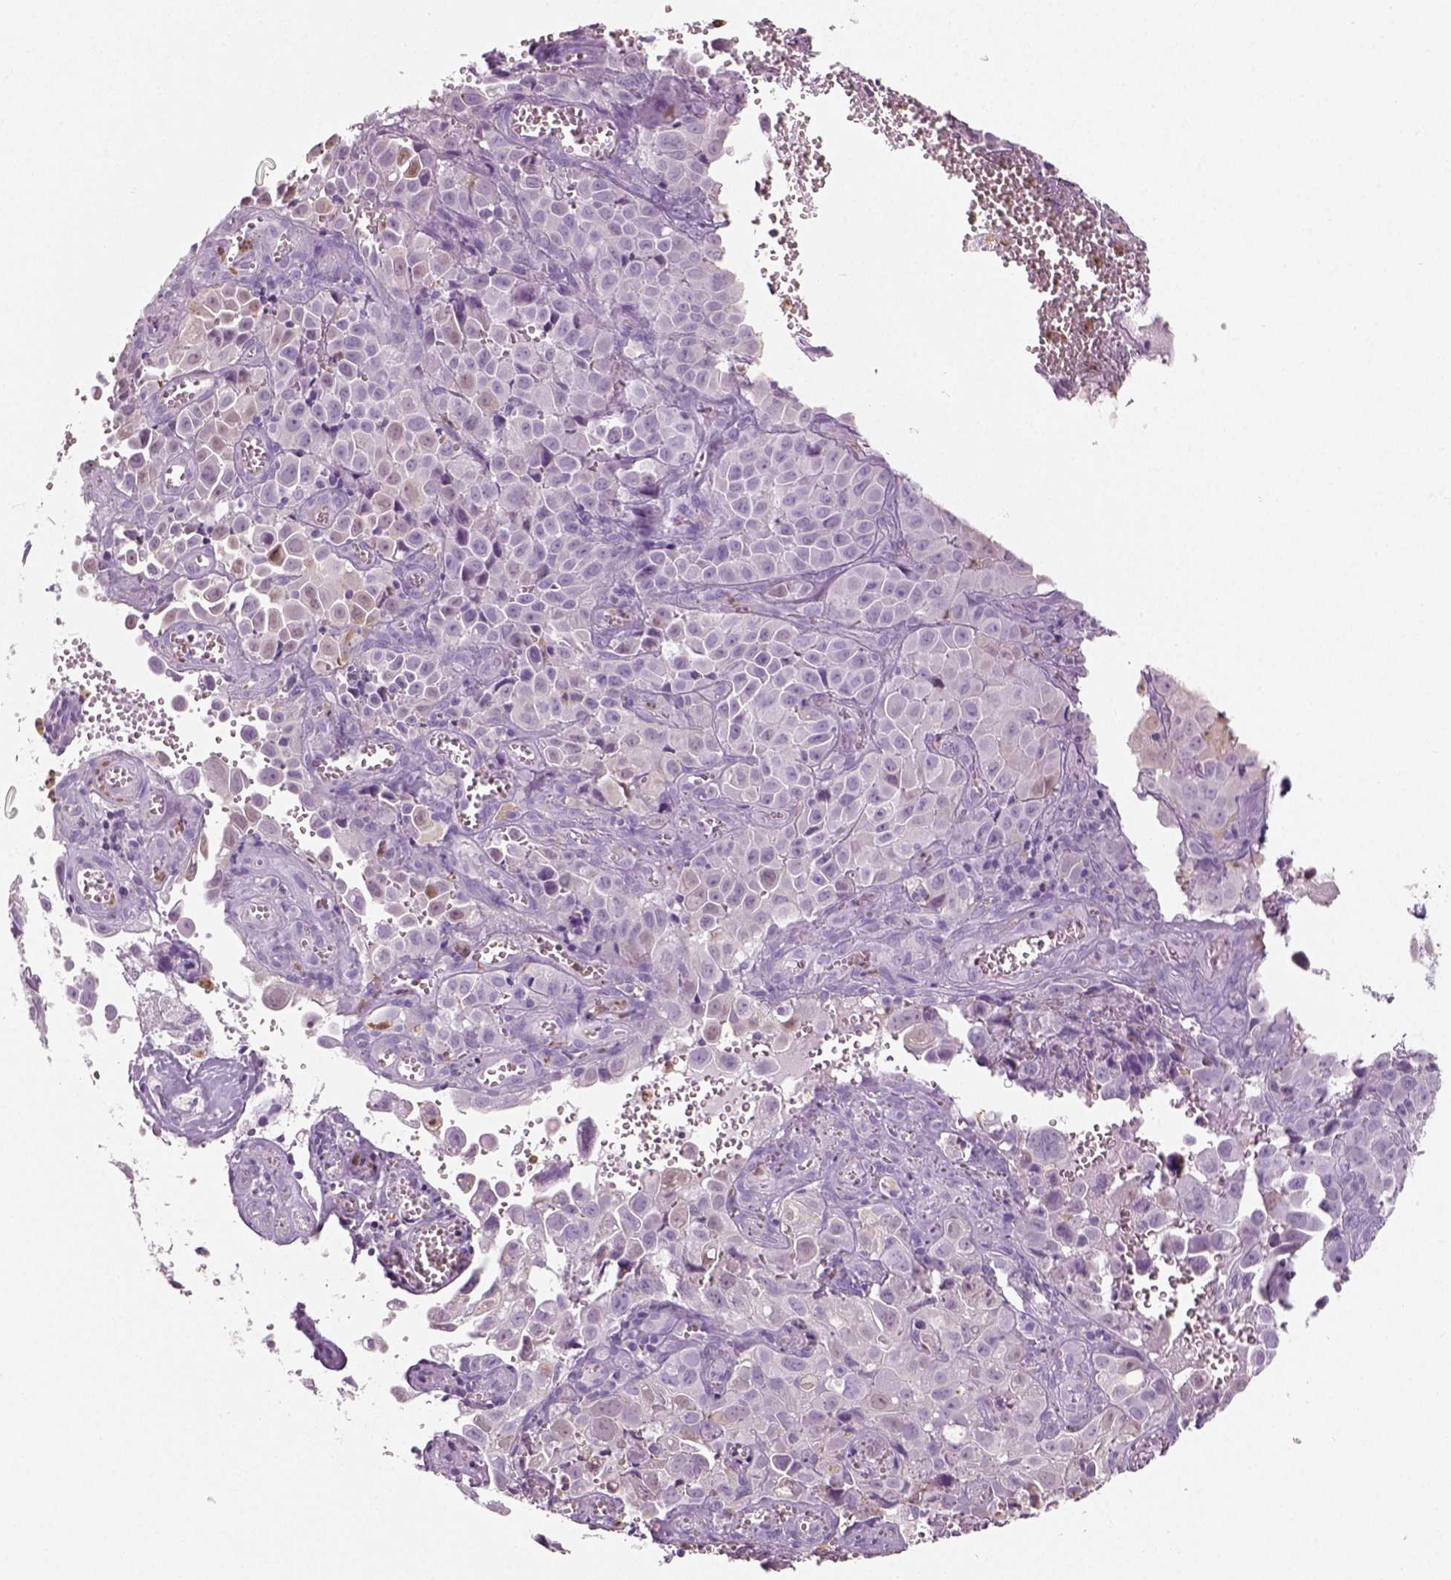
{"staining": {"intensity": "negative", "quantity": "none", "location": "none"}, "tissue": "cervical cancer", "cell_type": "Tumor cells", "image_type": "cancer", "snomed": [{"axis": "morphology", "description": "Squamous cell carcinoma, NOS"}, {"axis": "topography", "description": "Cervix"}], "caption": "High magnification brightfield microscopy of cervical cancer stained with DAB (brown) and counterstained with hematoxylin (blue): tumor cells show no significant staining.", "gene": "NECAB2", "patient": {"sex": "female", "age": 55}}